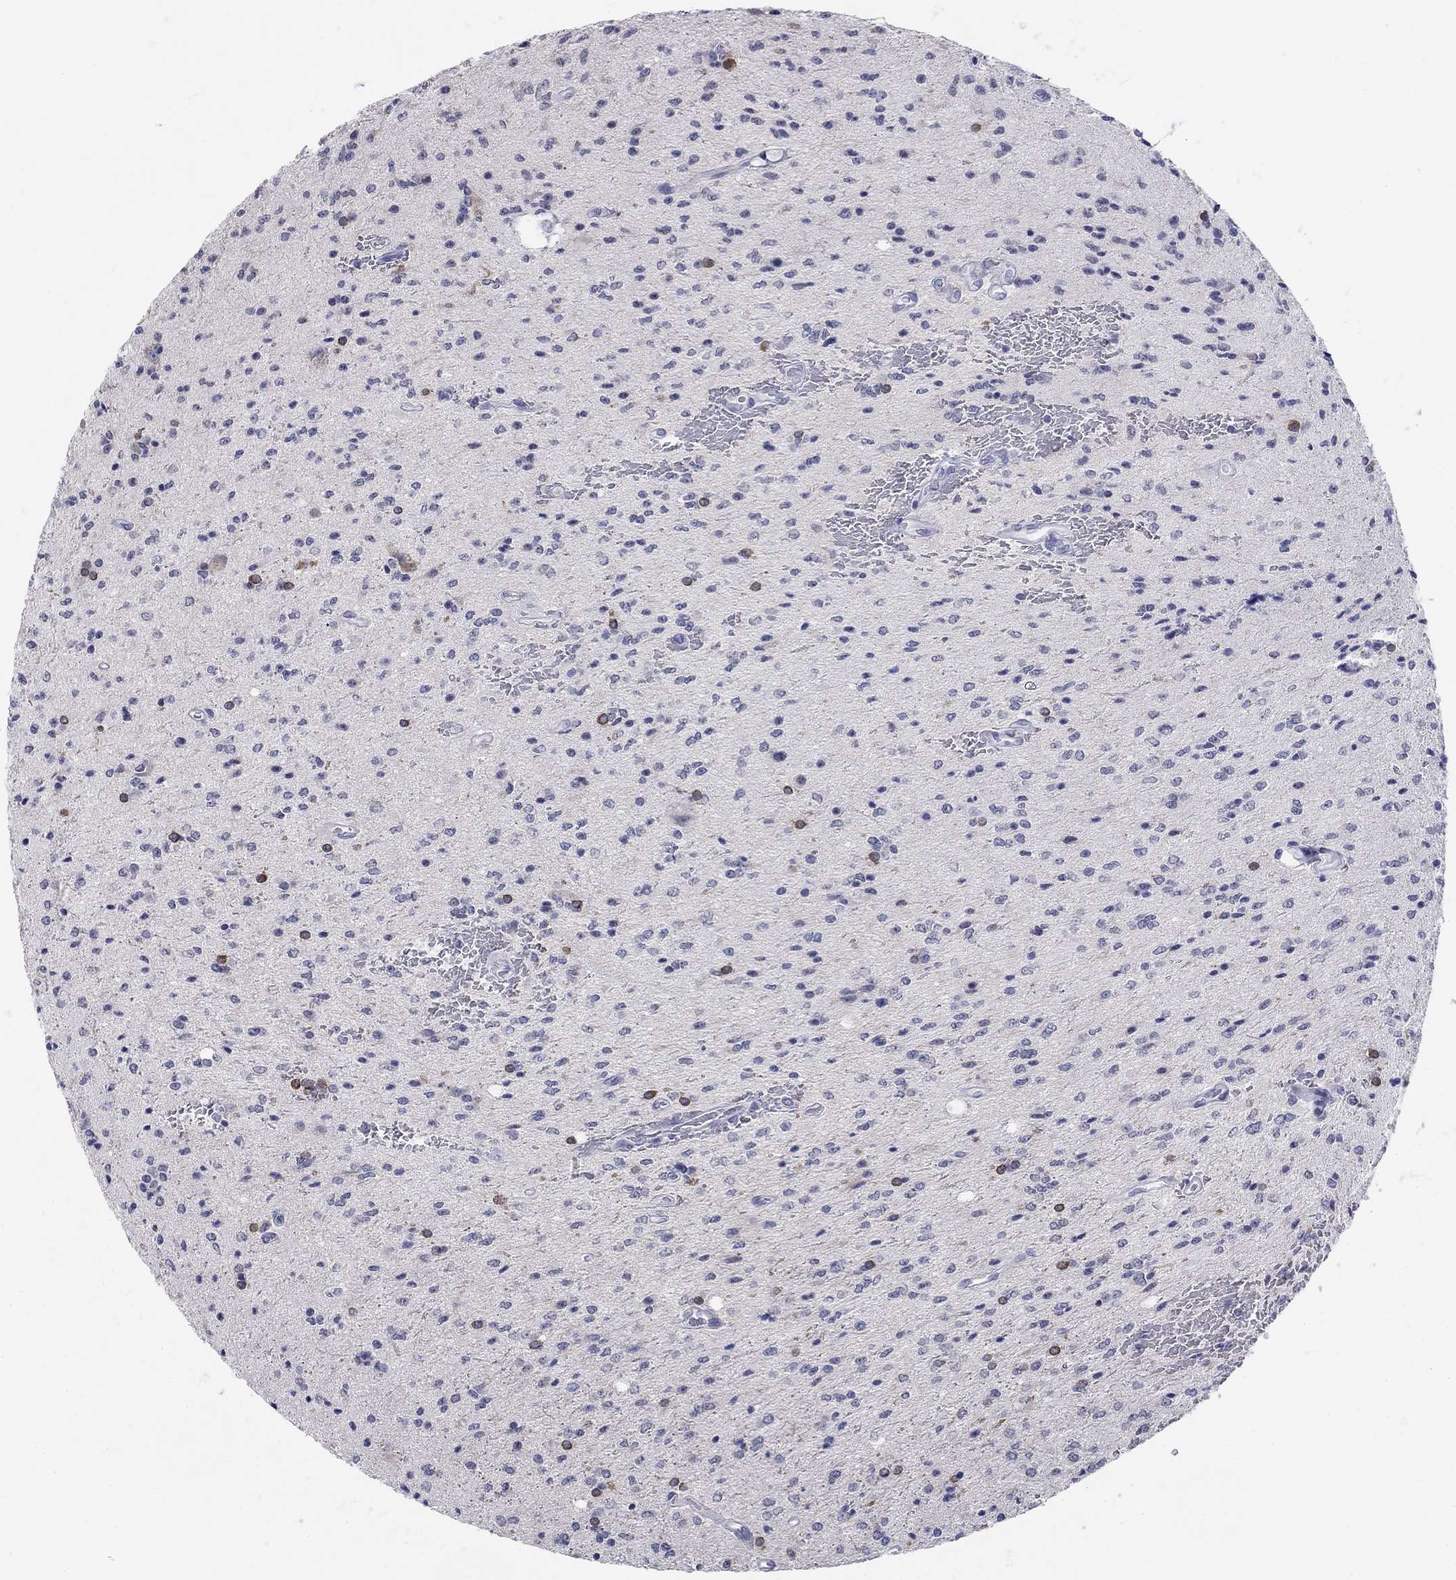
{"staining": {"intensity": "negative", "quantity": "none", "location": "none"}, "tissue": "glioma", "cell_type": "Tumor cells", "image_type": "cancer", "snomed": [{"axis": "morphology", "description": "Glioma, malignant, Low grade"}, {"axis": "topography", "description": "Brain"}], "caption": "Tumor cells show no significant protein staining in glioma. The staining was performed using DAB (3,3'-diaminobenzidine) to visualize the protein expression in brown, while the nuclei were stained in blue with hematoxylin (Magnification: 20x).", "gene": "ECEL1", "patient": {"sex": "male", "age": 67}}